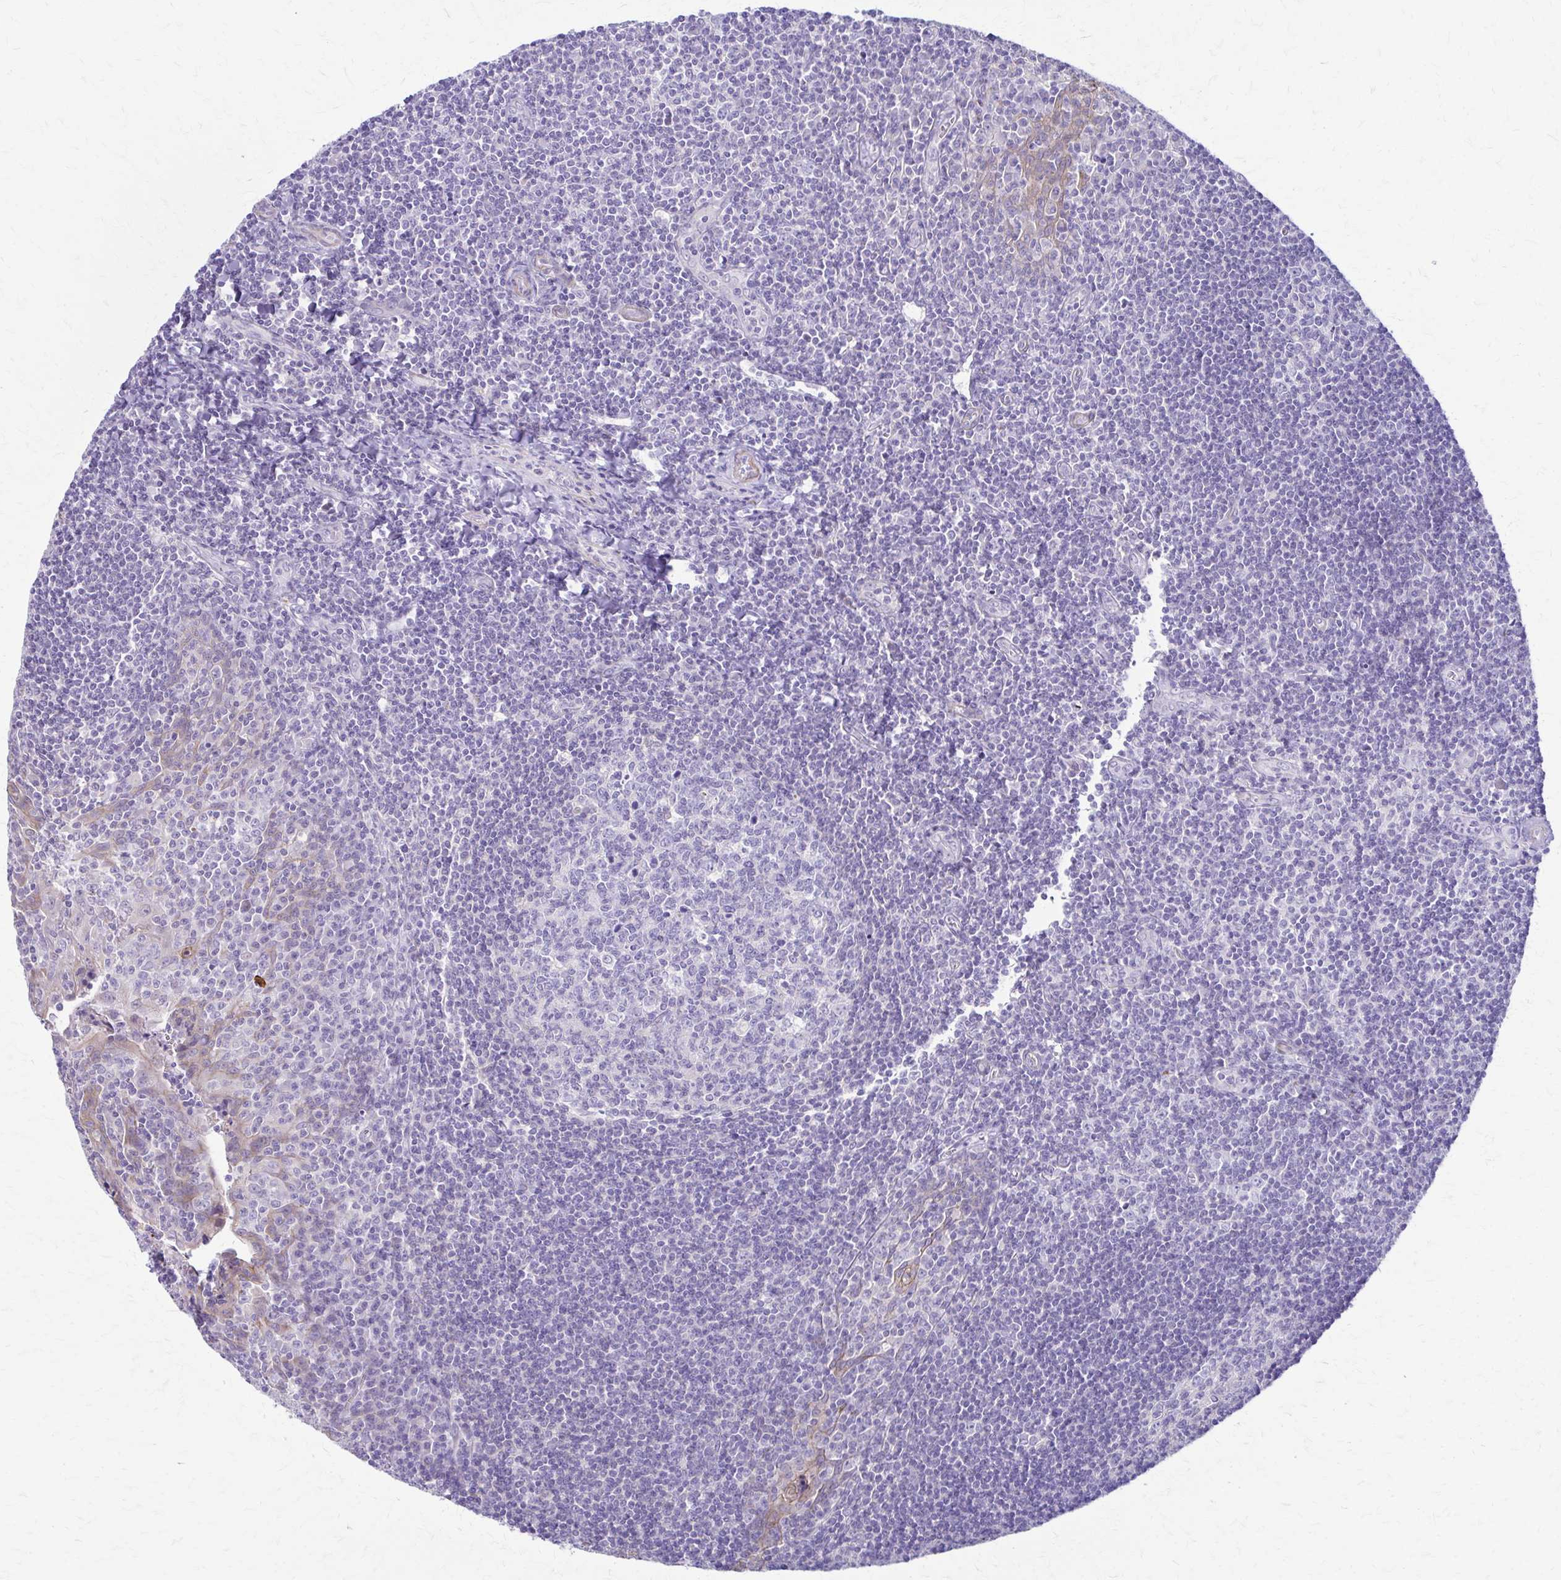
{"staining": {"intensity": "negative", "quantity": "none", "location": "none"}, "tissue": "tonsil", "cell_type": "Germinal center cells", "image_type": "normal", "snomed": [{"axis": "morphology", "description": "Normal tissue, NOS"}, {"axis": "morphology", "description": "Inflammation, NOS"}, {"axis": "topography", "description": "Tonsil"}], "caption": "DAB (3,3'-diaminobenzidine) immunohistochemical staining of unremarkable tonsil displays no significant positivity in germinal center cells. The staining is performed using DAB brown chromogen with nuclei counter-stained in using hematoxylin.", "gene": "DSP", "patient": {"sex": "female", "age": 31}}